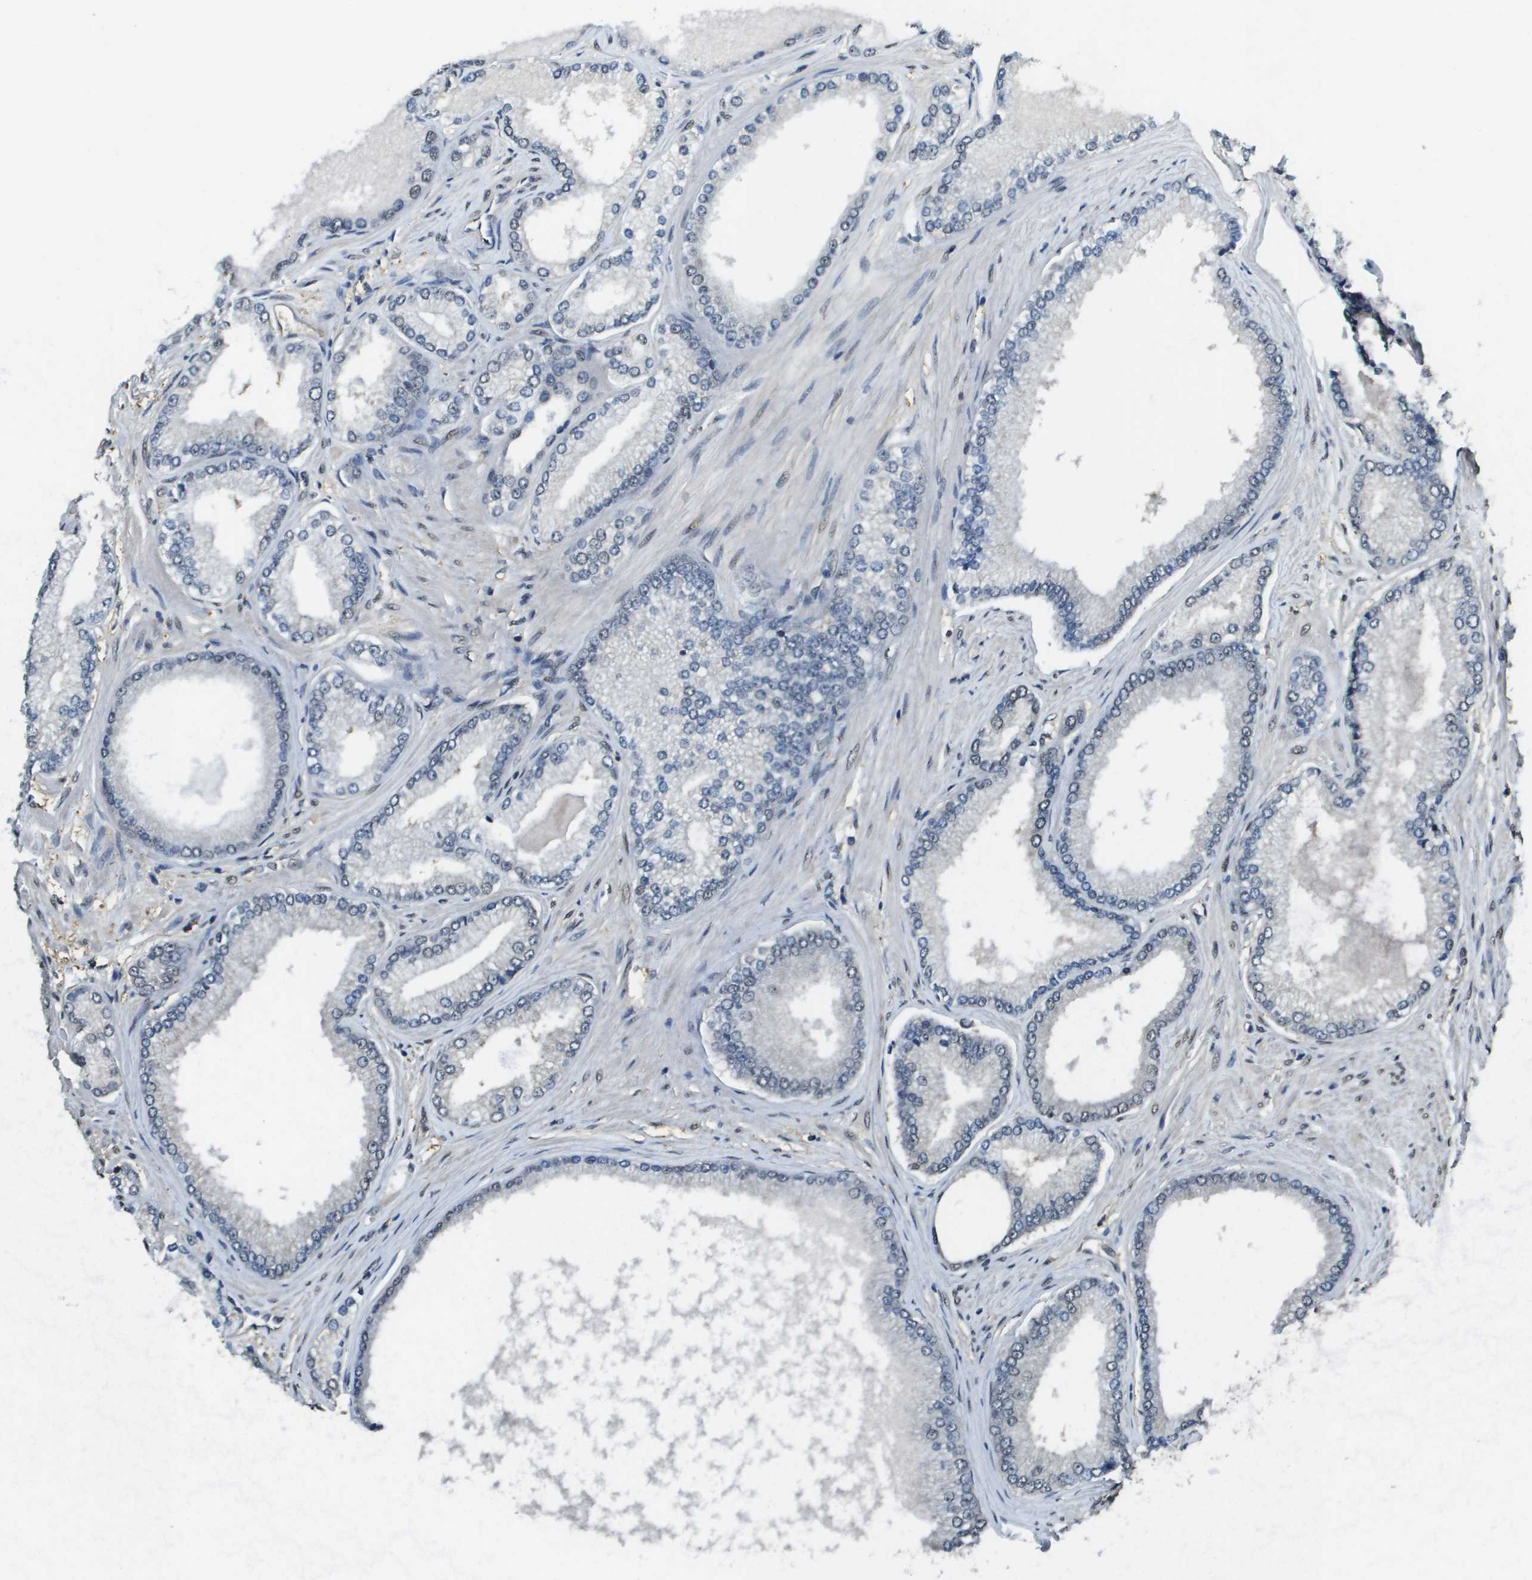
{"staining": {"intensity": "negative", "quantity": "none", "location": "none"}, "tissue": "prostate cancer", "cell_type": "Tumor cells", "image_type": "cancer", "snomed": [{"axis": "morphology", "description": "Adenocarcinoma, High grade"}, {"axis": "topography", "description": "Prostate"}], "caption": "Prostate cancer (high-grade adenocarcinoma) was stained to show a protein in brown. There is no significant expression in tumor cells.", "gene": "SP100", "patient": {"sex": "male", "age": 61}}